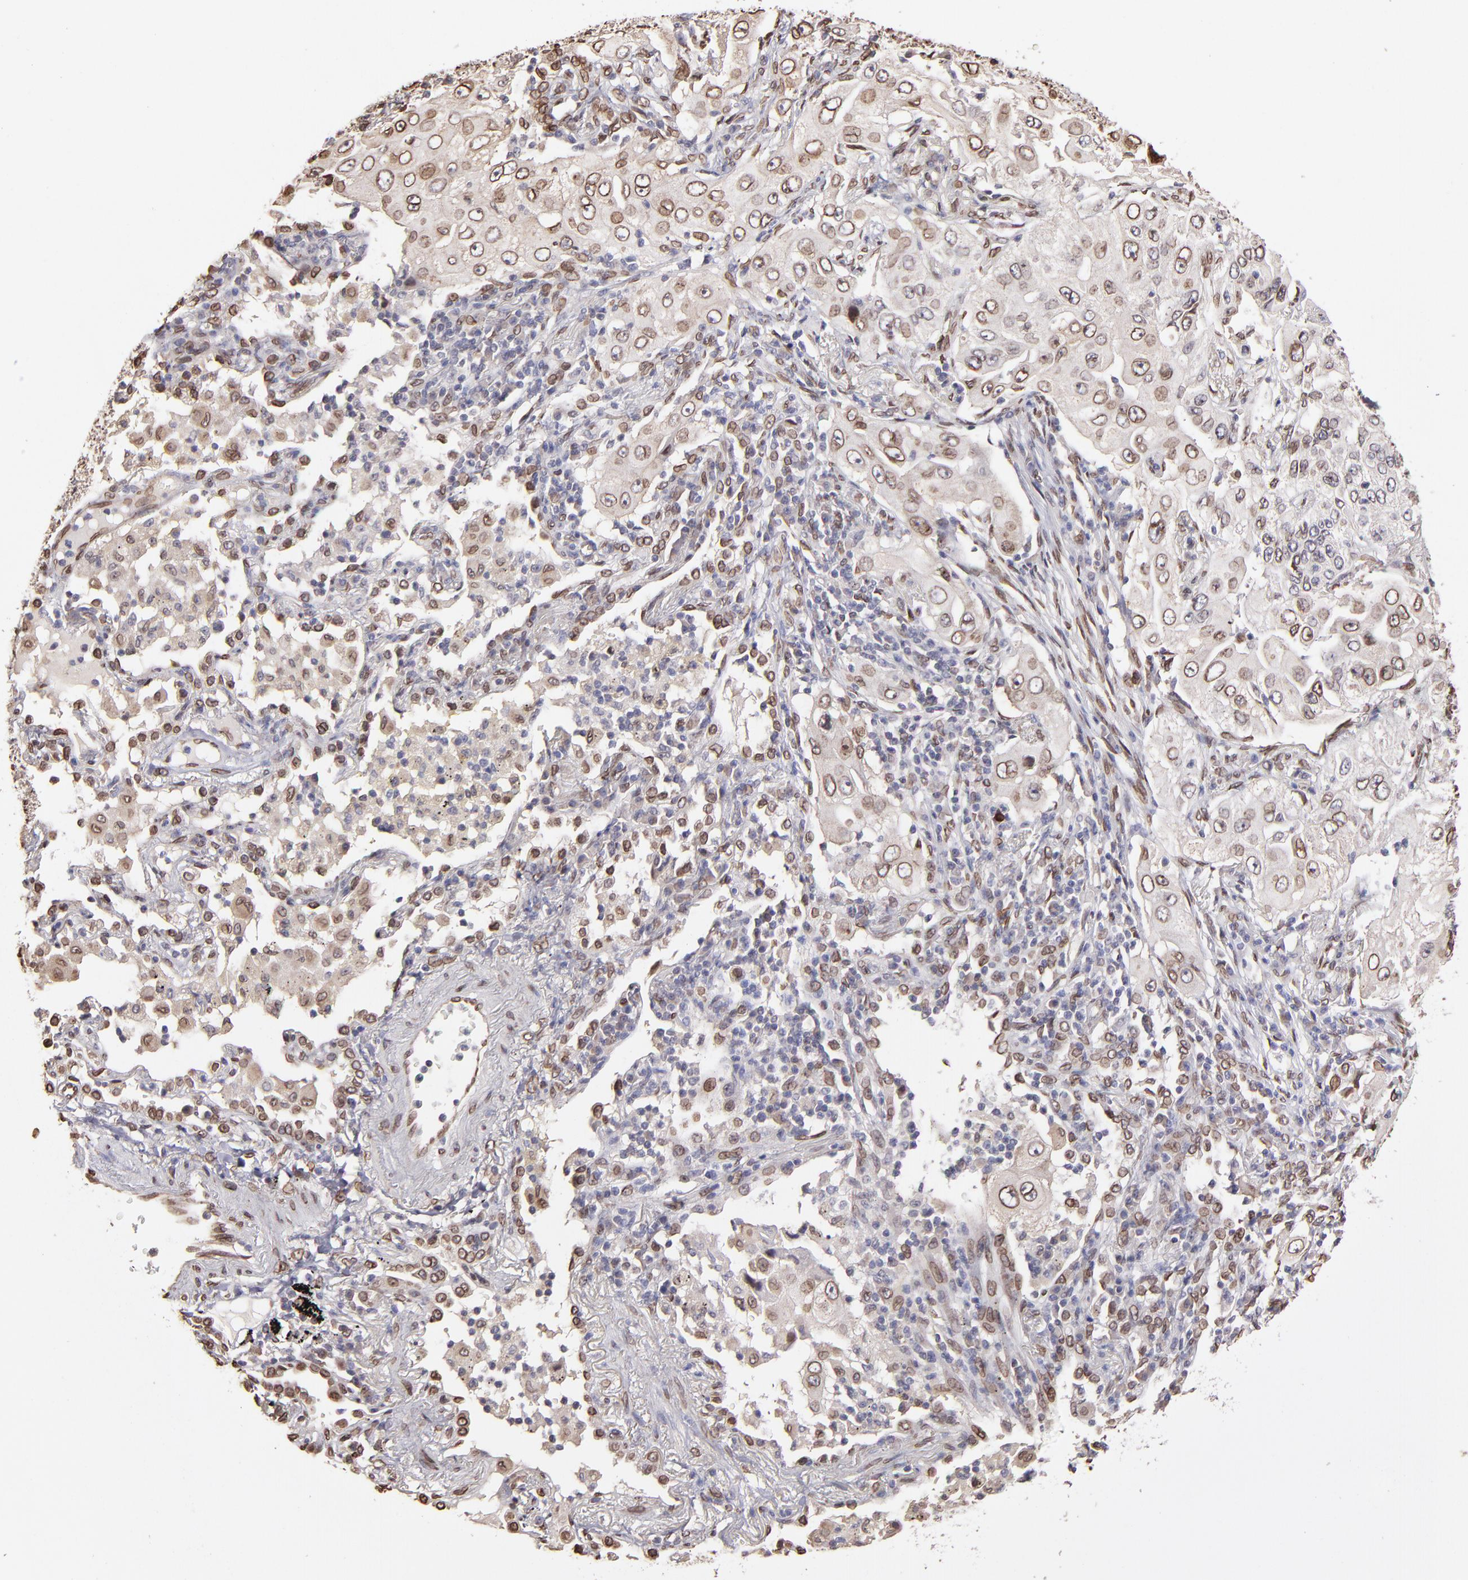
{"staining": {"intensity": "strong", "quantity": "25%-75%", "location": "cytoplasmic/membranous,nuclear"}, "tissue": "lung cancer", "cell_type": "Tumor cells", "image_type": "cancer", "snomed": [{"axis": "morphology", "description": "Adenocarcinoma, NOS"}, {"axis": "topography", "description": "Lung"}], "caption": "Immunohistochemical staining of lung adenocarcinoma demonstrates high levels of strong cytoplasmic/membranous and nuclear positivity in about 25%-75% of tumor cells. The protein is stained brown, and the nuclei are stained in blue (DAB IHC with brightfield microscopy, high magnification).", "gene": "PUM3", "patient": {"sex": "male", "age": 84}}